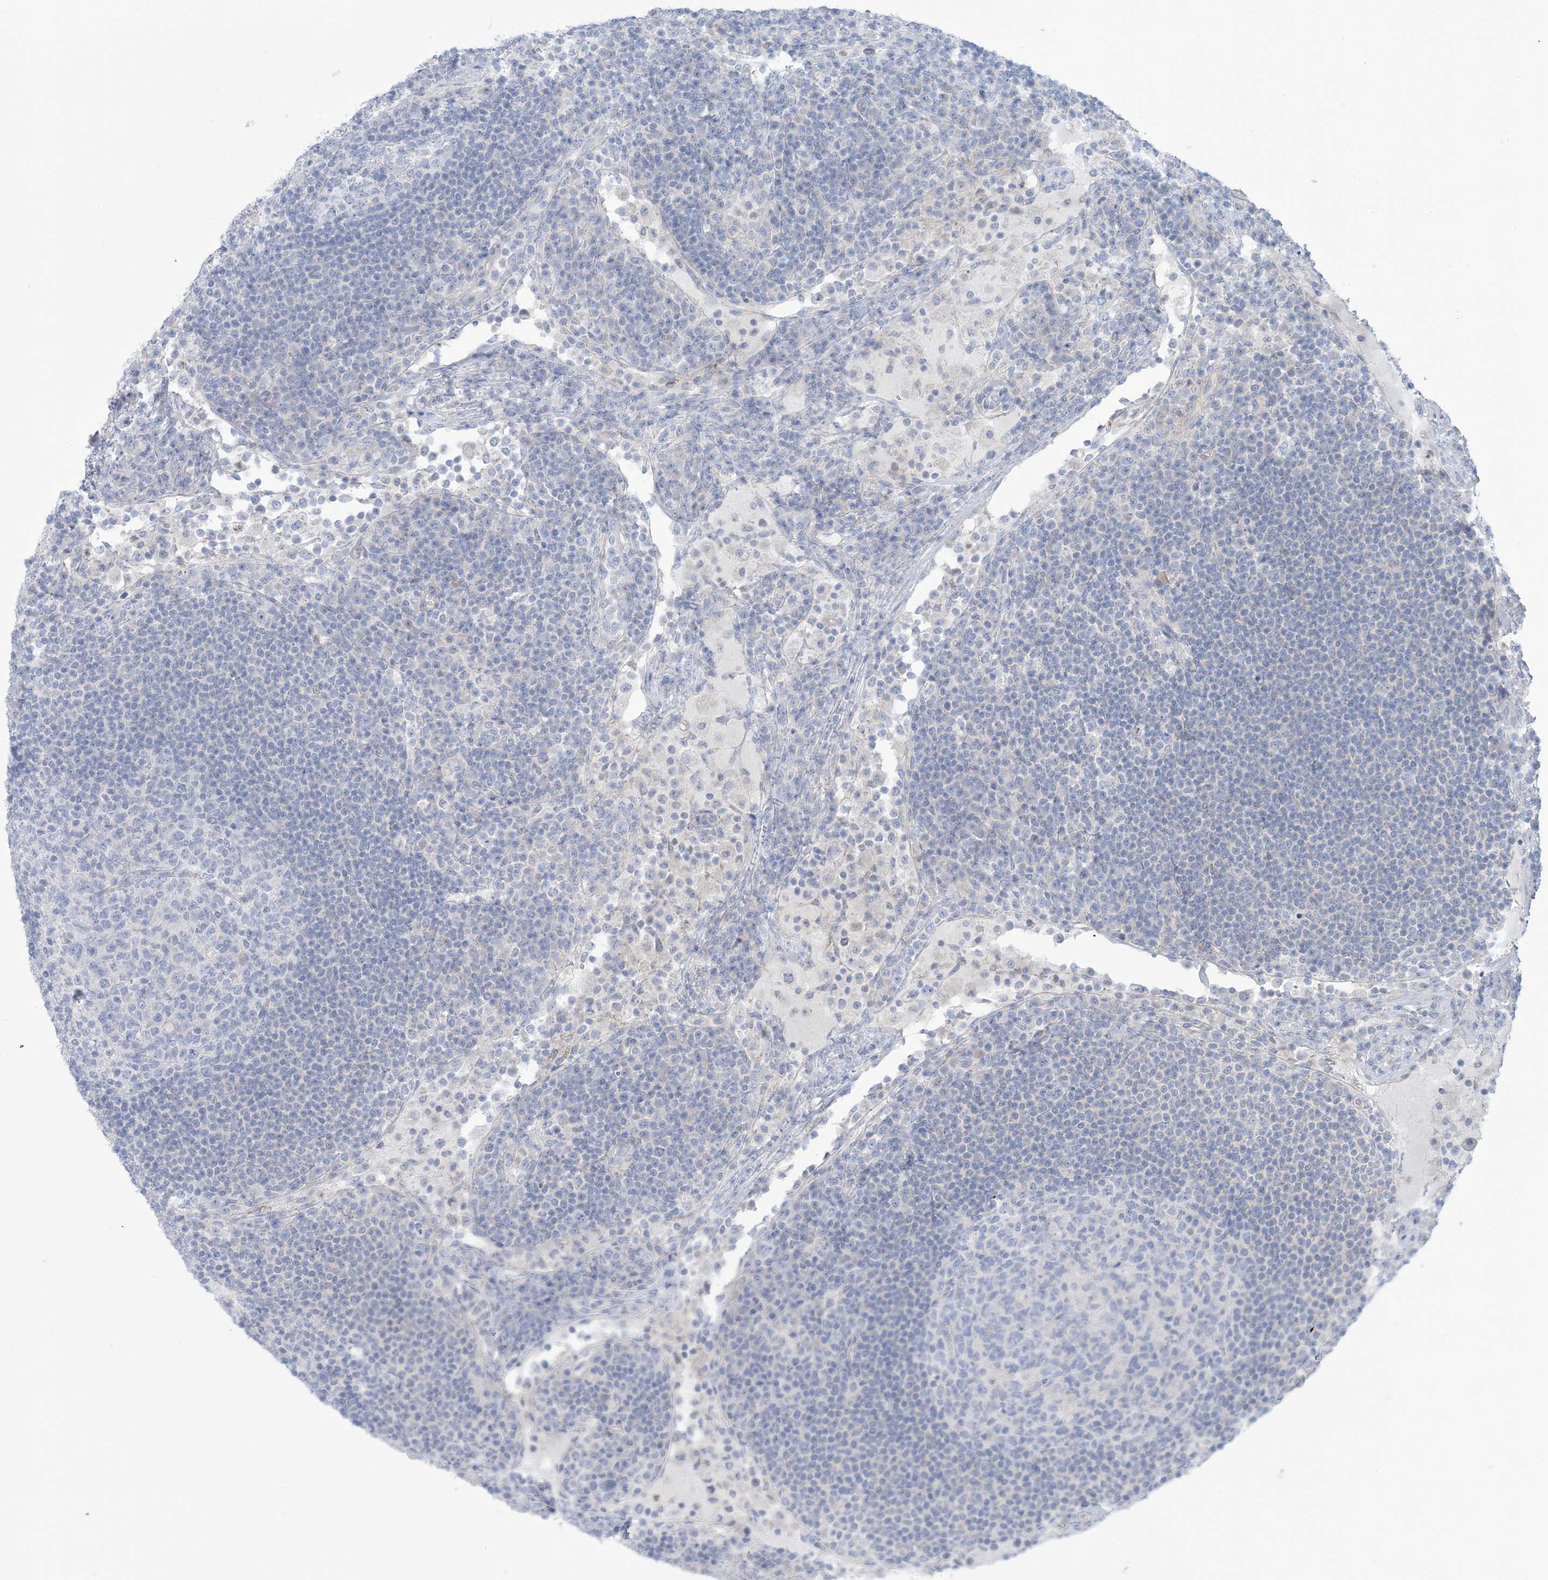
{"staining": {"intensity": "negative", "quantity": "none", "location": "none"}, "tissue": "lymph node", "cell_type": "Germinal center cells", "image_type": "normal", "snomed": [{"axis": "morphology", "description": "Normal tissue, NOS"}, {"axis": "topography", "description": "Lymph node"}], "caption": "Immunohistochemistry histopathology image of unremarkable lymph node stained for a protein (brown), which exhibits no expression in germinal center cells.", "gene": "MTHFD2L", "patient": {"sex": "female", "age": 53}}